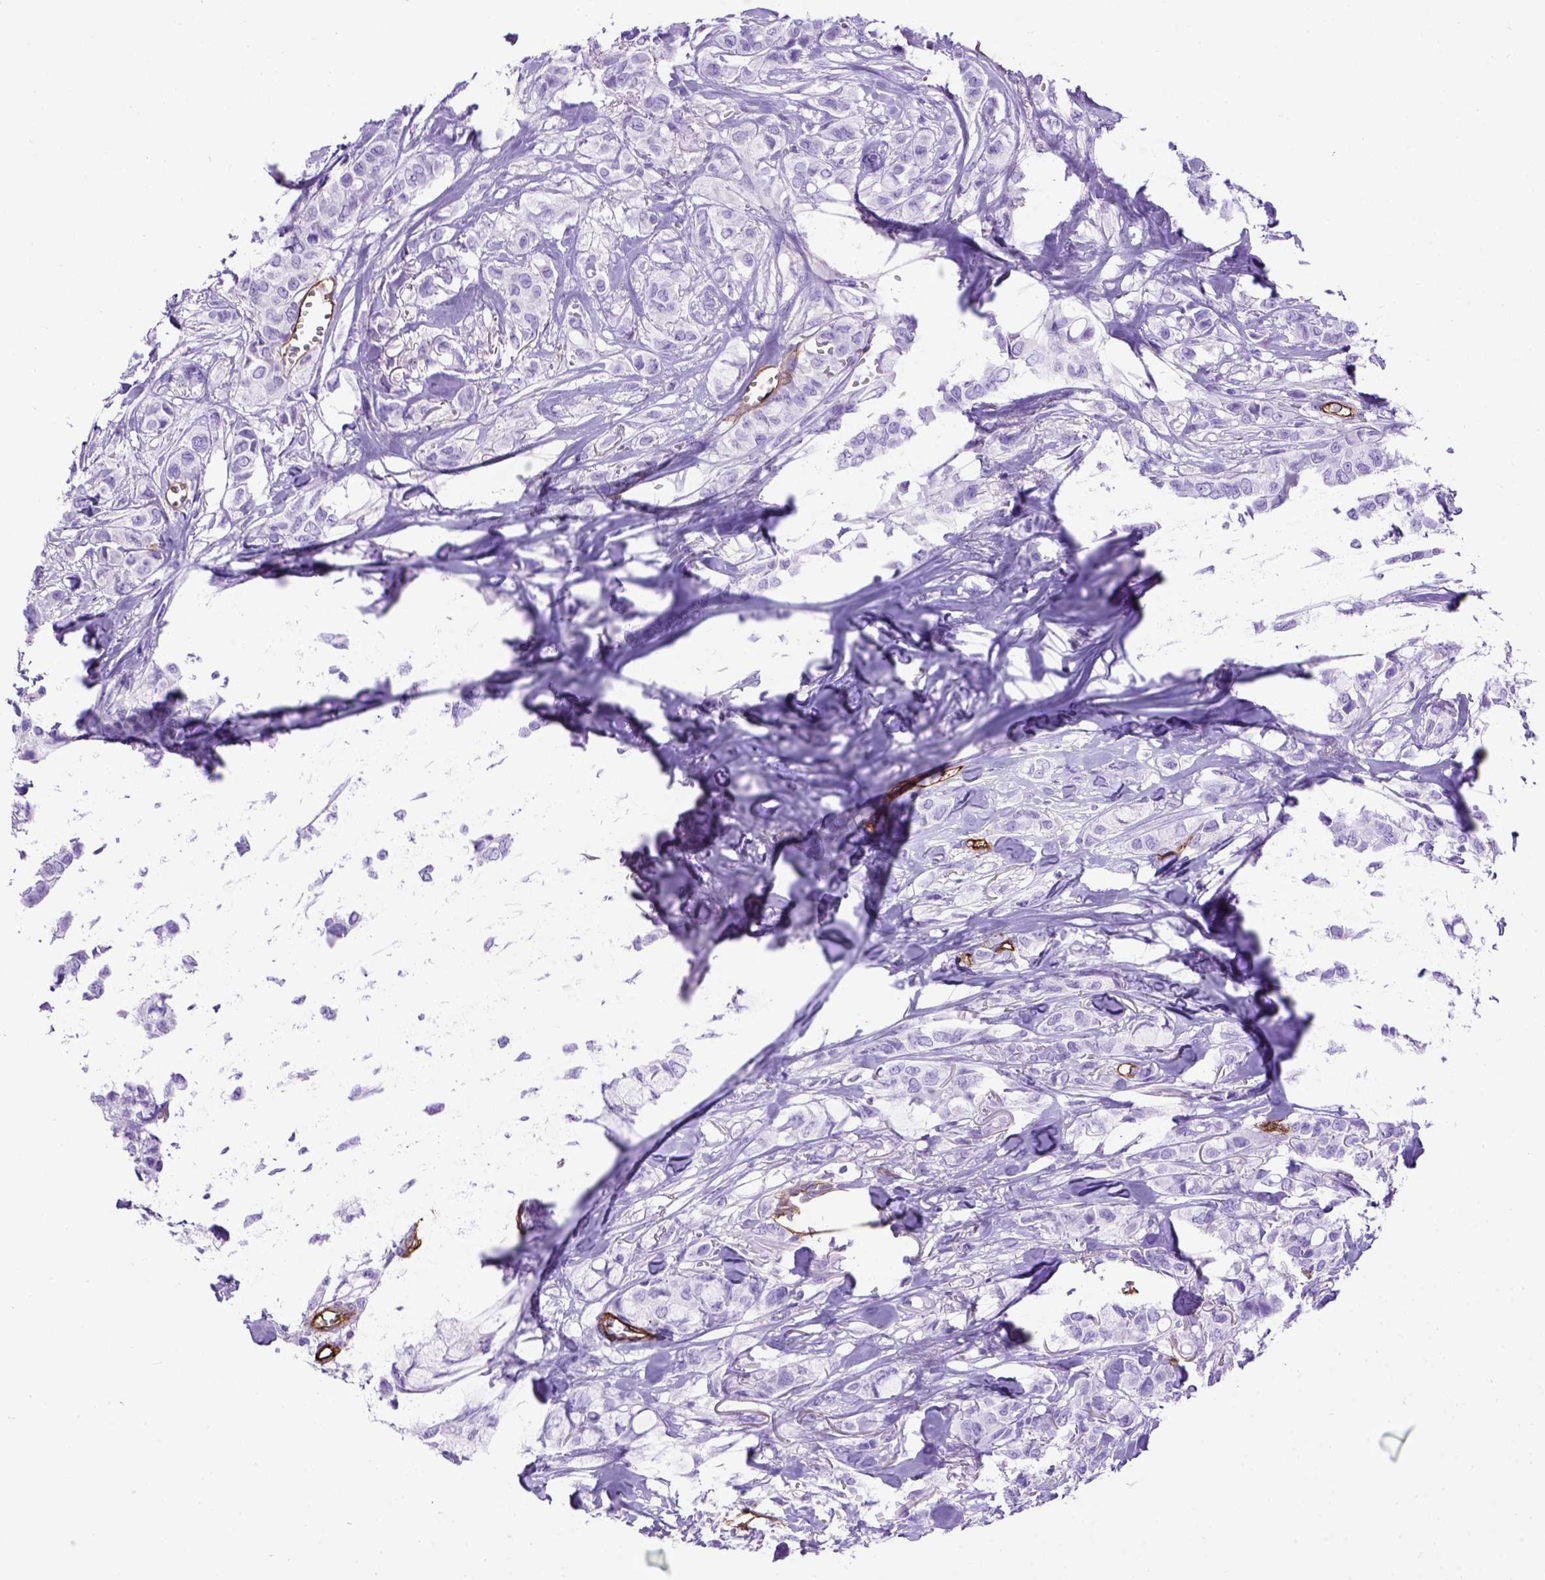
{"staining": {"intensity": "negative", "quantity": "none", "location": "none"}, "tissue": "breast cancer", "cell_type": "Tumor cells", "image_type": "cancer", "snomed": [{"axis": "morphology", "description": "Duct carcinoma"}, {"axis": "topography", "description": "Breast"}], "caption": "Immunohistochemical staining of human breast intraductal carcinoma reveals no significant staining in tumor cells.", "gene": "ENG", "patient": {"sex": "female", "age": 85}}